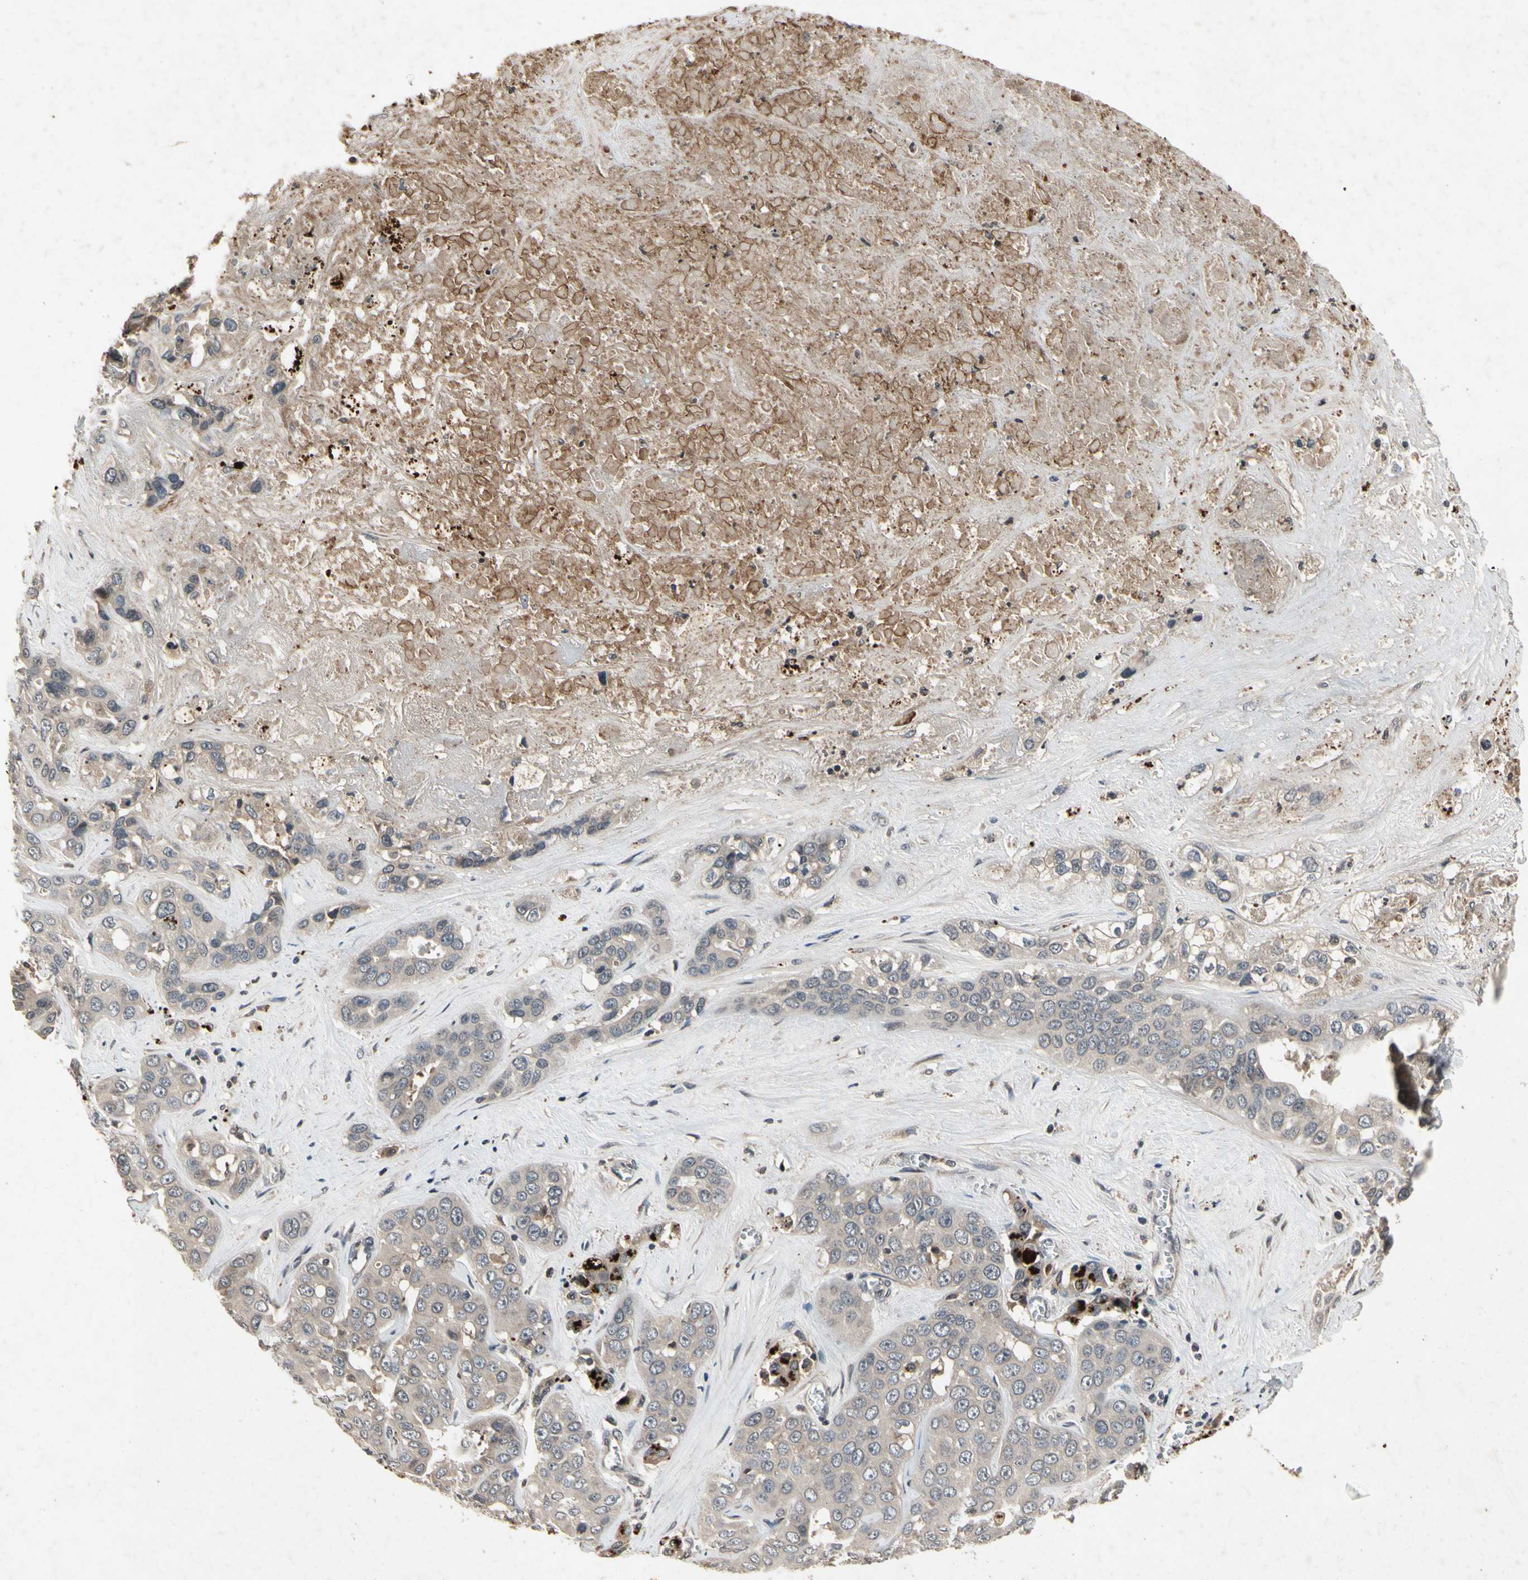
{"staining": {"intensity": "weak", "quantity": "25%-75%", "location": "cytoplasmic/membranous"}, "tissue": "liver cancer", "cell_type": "Tumor cells", "image_type": "cancer", "snomed": [{"axis": "morphology", "description": "Cholangiocarcinoma"}, {"axis": "topography", "description": "Liver"}], "caption": "Liver cancer (cholangiocarcinoma) was stained to show a protein in brown. There is low levels of weak cytoplasmic/membranous staining in about 25%-75% of tumor cells.", "gene": "DPY19L3", "patient": {"sex": "female", "age": 52}}